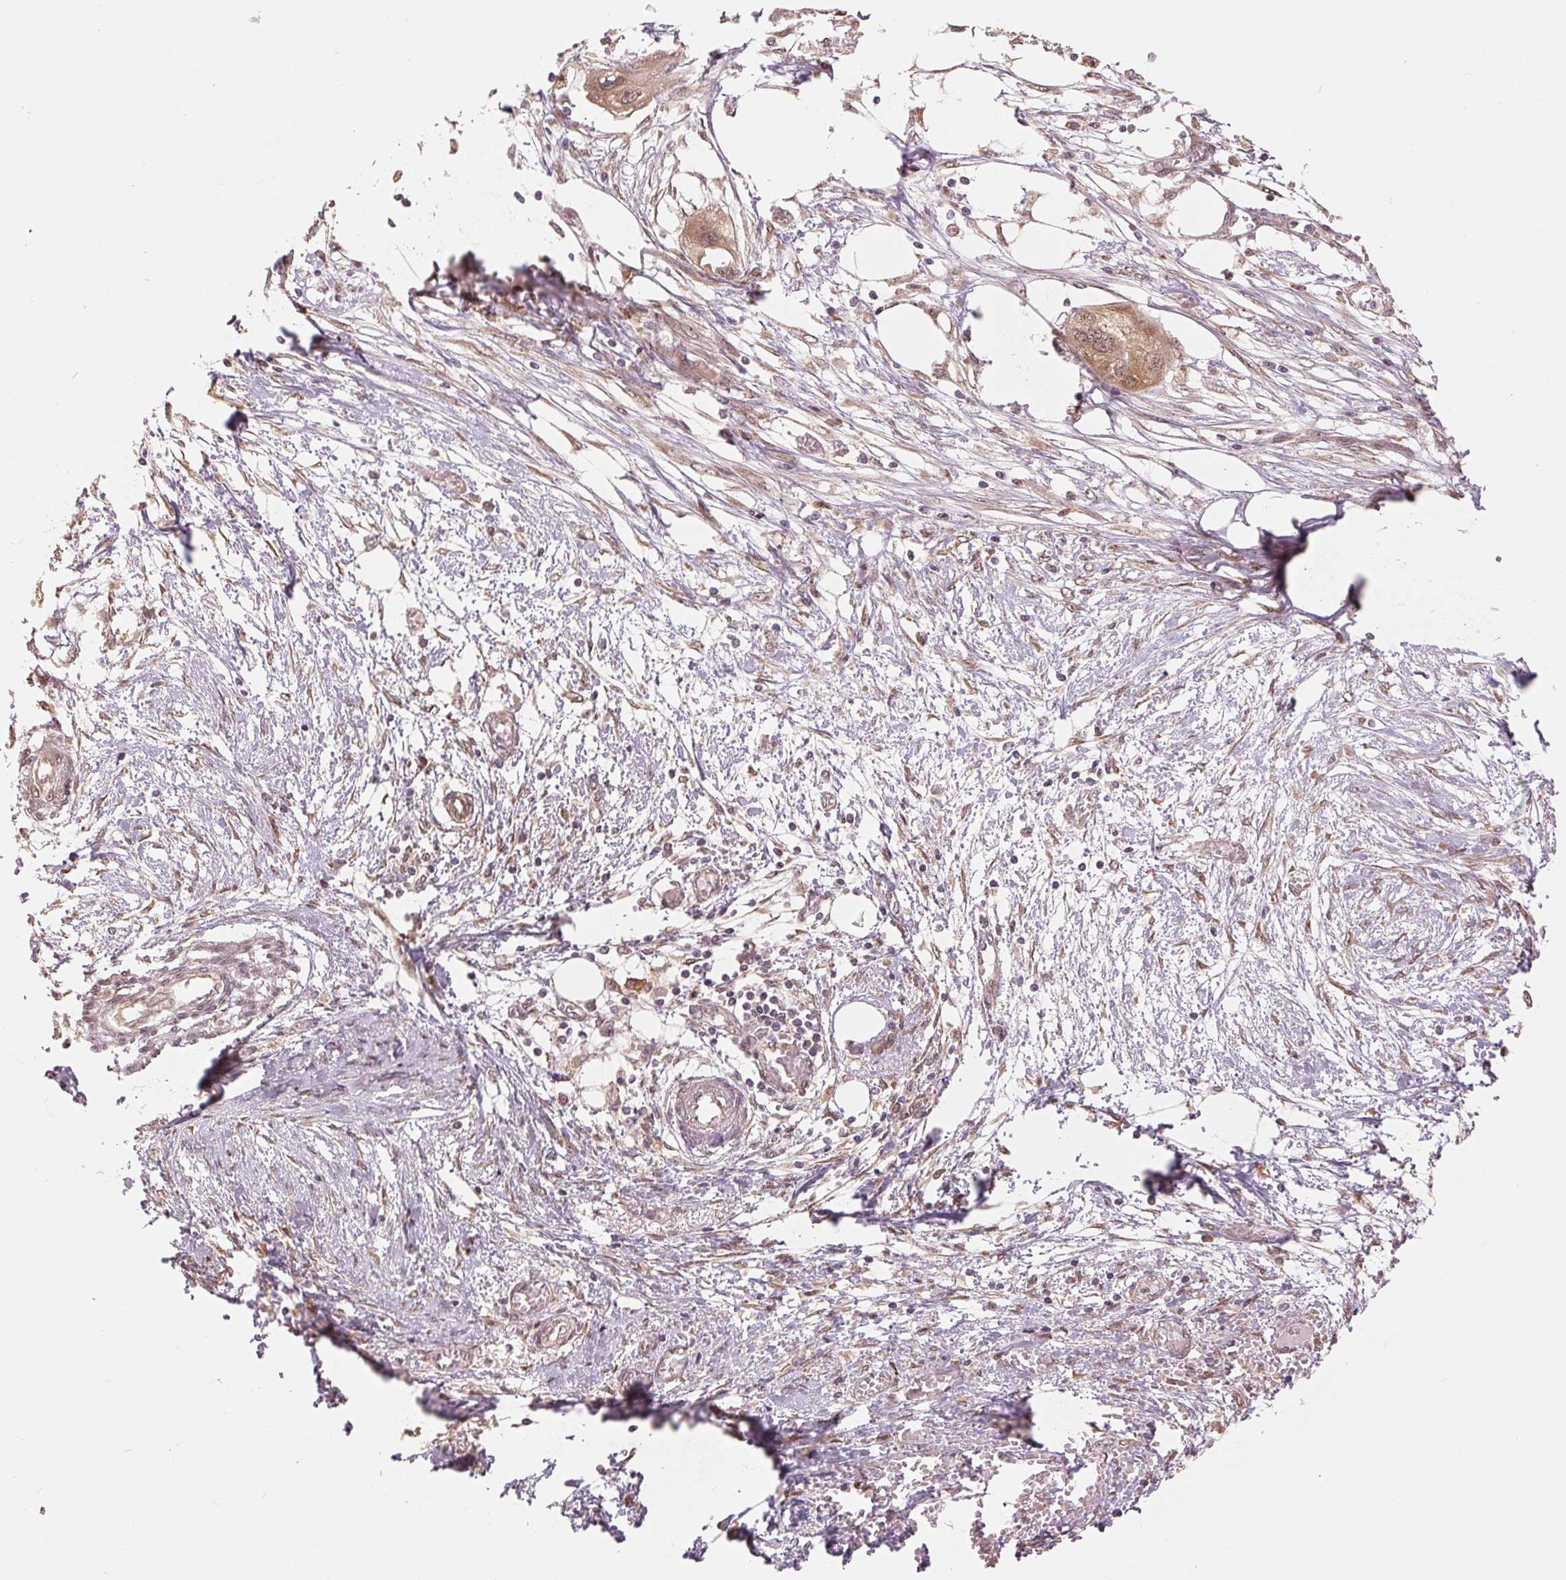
{"staining": {"intensity": "moderate", "quantity": ">75%", "location": "cytoplasmic/membranous,nuclear"}, "tissue": "endometrial cancer", "cell_type": "Tumor cells", "image_type": "cancer", "snomed": [{"axis": "morphology", "description": "Adenocarcinoma, NOS"}, {"axis": "morphology", "description": "Adenocarcinoma, metastatic, NOS"}, {"axis": "topography", "description": "Adipose tissue"}, {"axis": "topography", "description": "Endometrium"}], "caption": "A medium amount of moderate cytoplasmic/membranous and nuclear staining is appreciated in about >75% of tumor cells in adenocarcinoma (endometrial) tissue. (DAB (3,3'-diaminobenzidine) = brown stain, brightfield microscopy at high magnification).", "gene": "ERI3", "patient": {"sex": "female", "age": 67}}